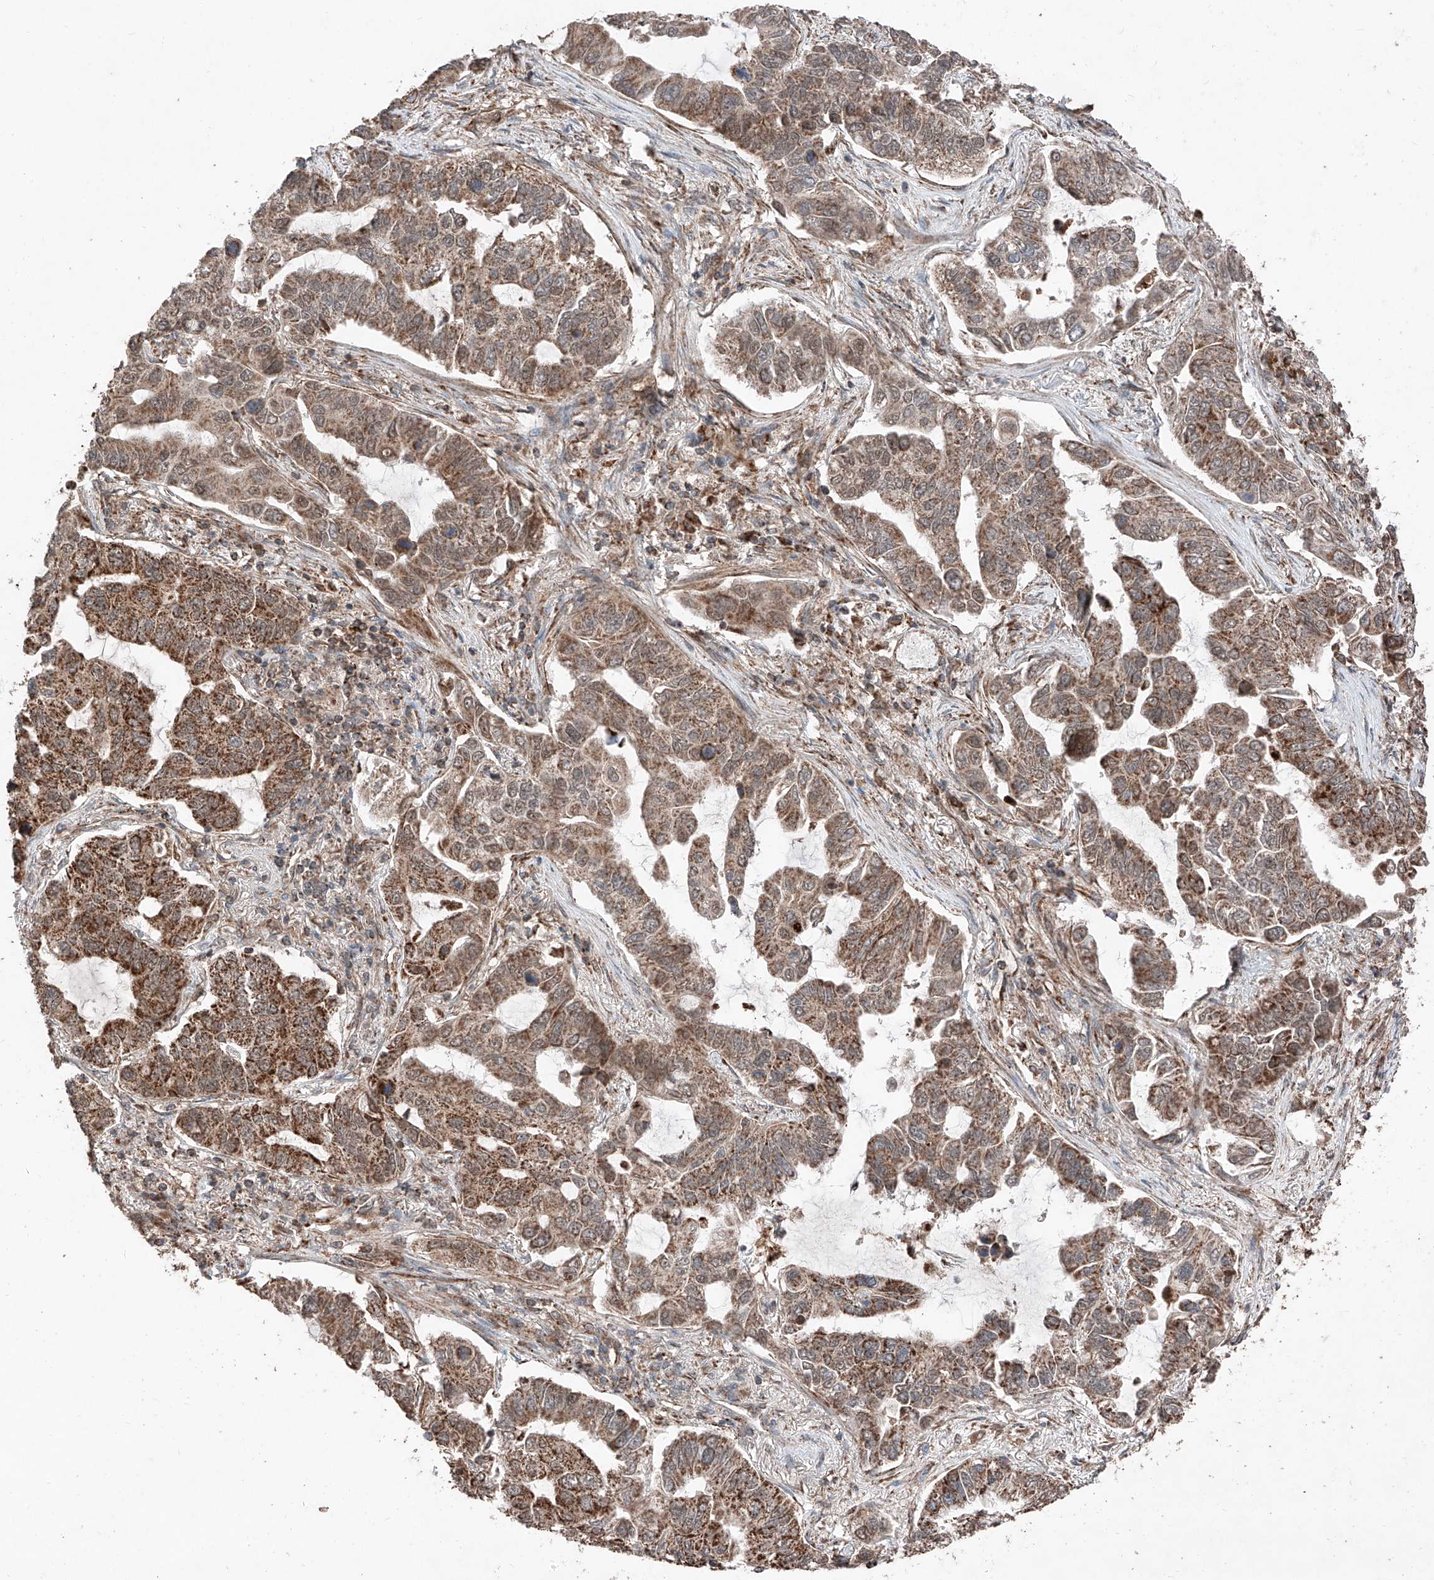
{"staining": {"intensity": "strong", "quantity": ">75%", "location": "cytoplasmic/membranous"}, "tissue": "lung cancer", "cell_type": "Tumor cells", "image_type": "cancer", "snomed": [{"axis": "morphology", "description": "Adenocarcinoma, NOS"}, {"axis": "topography", "description": "Lung"}], "caption": "Immunohistochemical staining of human adenocarcinoma (lung) displays high levels of strong cytoplasmic/membranous protein staining in approximately >75% of tumor cells.", "gene": "ZSCAN29", "patient": {"sex": "male", "age": 64}}